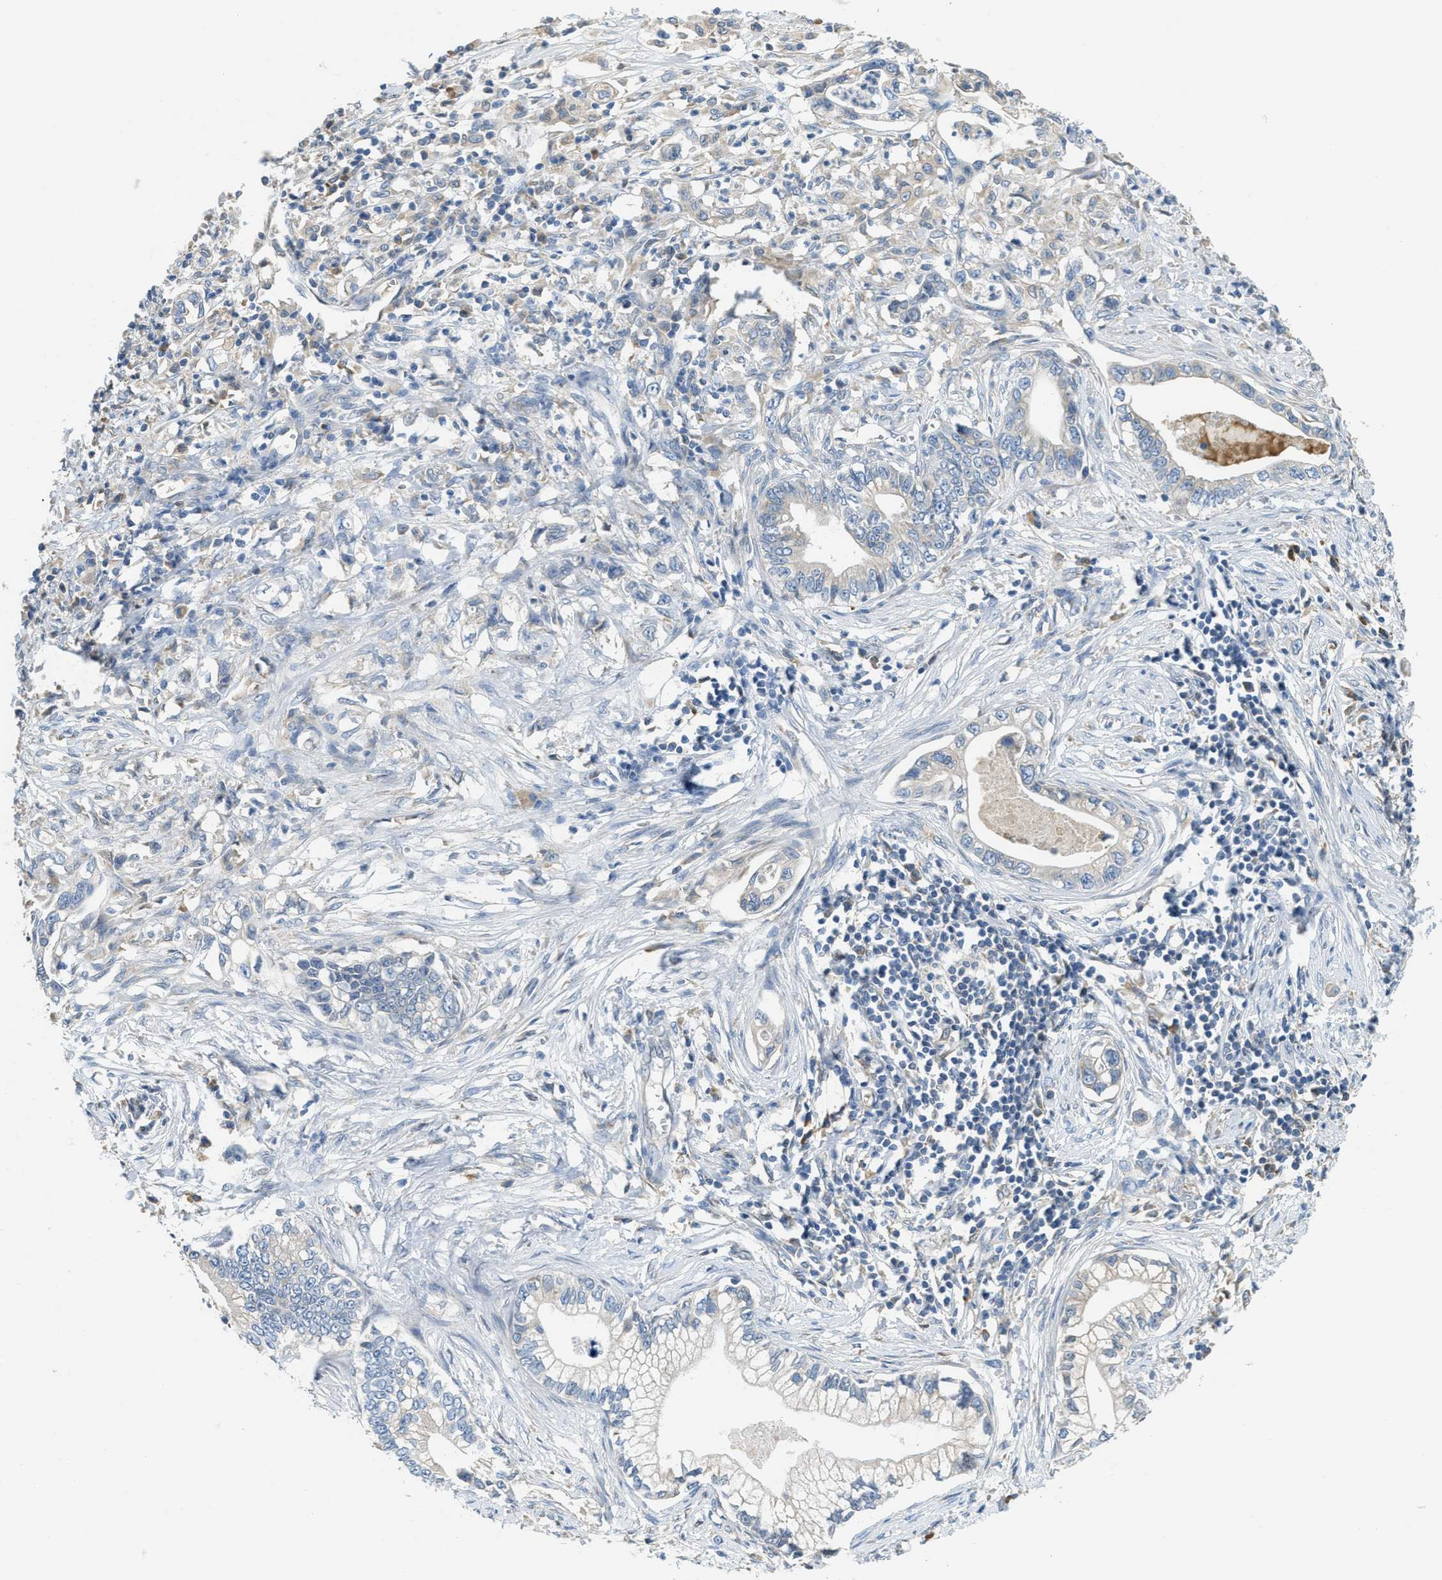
{"staining": {"intensity": "negative", "quantity": "none", "location": "none"}, "tissue": "pancreatic cancer", "cell_type": "Tumor cells", "image_type": "cancer", "snomed": [{"axis": "morphology", "description": "Adenocarcinoma, NOS"}, {"axis": "topography", "description": "Pancreas"}], "caption": "Human pancreatic adenocarcinoma stained for a protein using immunohistochemistry displays no staining in tumor cells.", "gene": "MPDU1", "patient": {"sex": "male", "age": 56}}